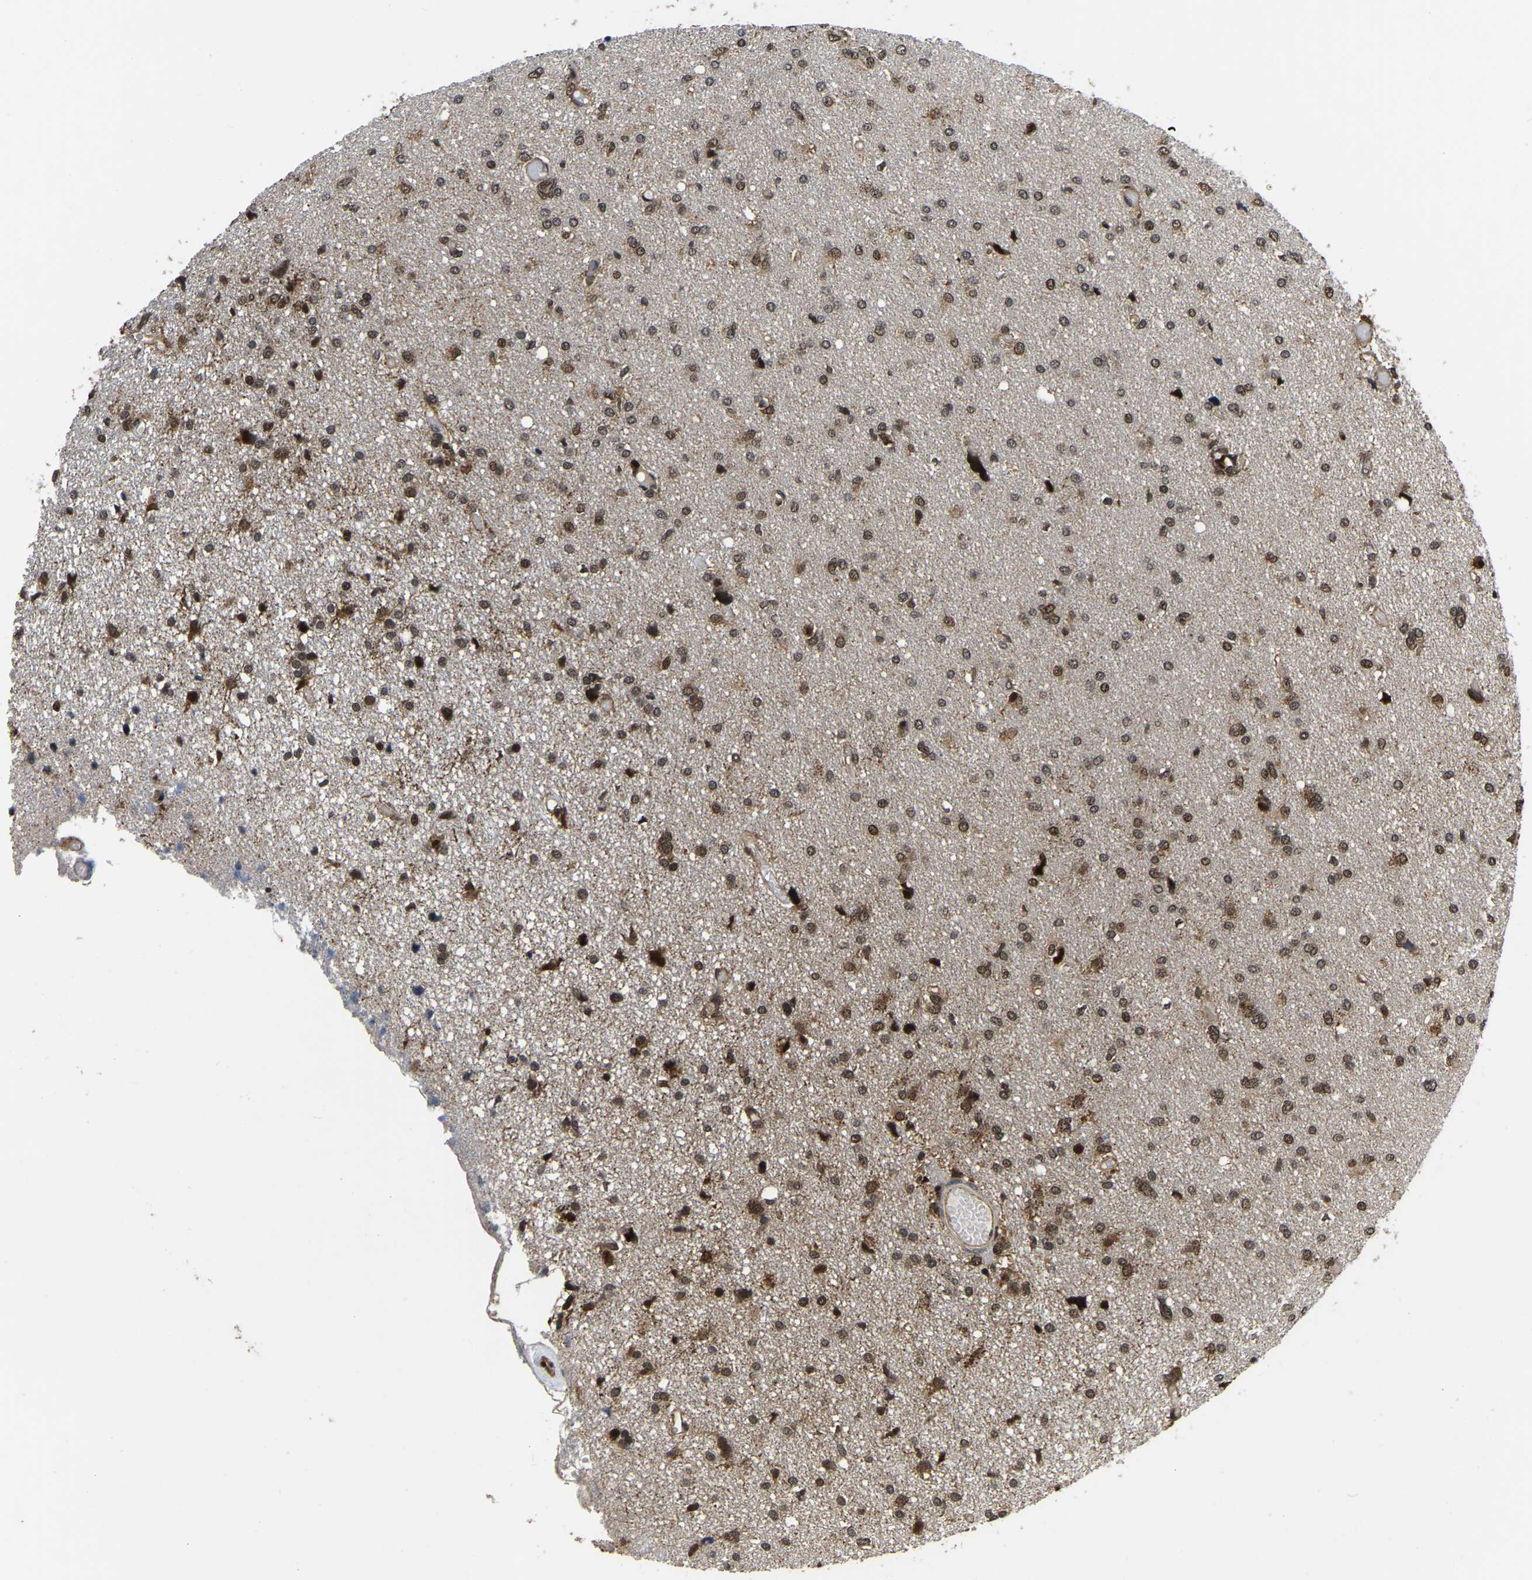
{"staining": {"intensity": "moderate", "quantity": ">75%", "location": "nuclear"}, "tissue": "glioma", "cell_type": "Tumor cells", "image_type": "cancer", "snomed": [{"axis": "morphology", "description": "Glioma, malignant, High grade"}, {"axis": "topography", "description": "Brain"}], "caption": "Glioma stained for a protein reveals moderate nuclear positivity in tumor cells.", "gene": "CIAO1", "patient": {"sex": "female", "age": 59}}